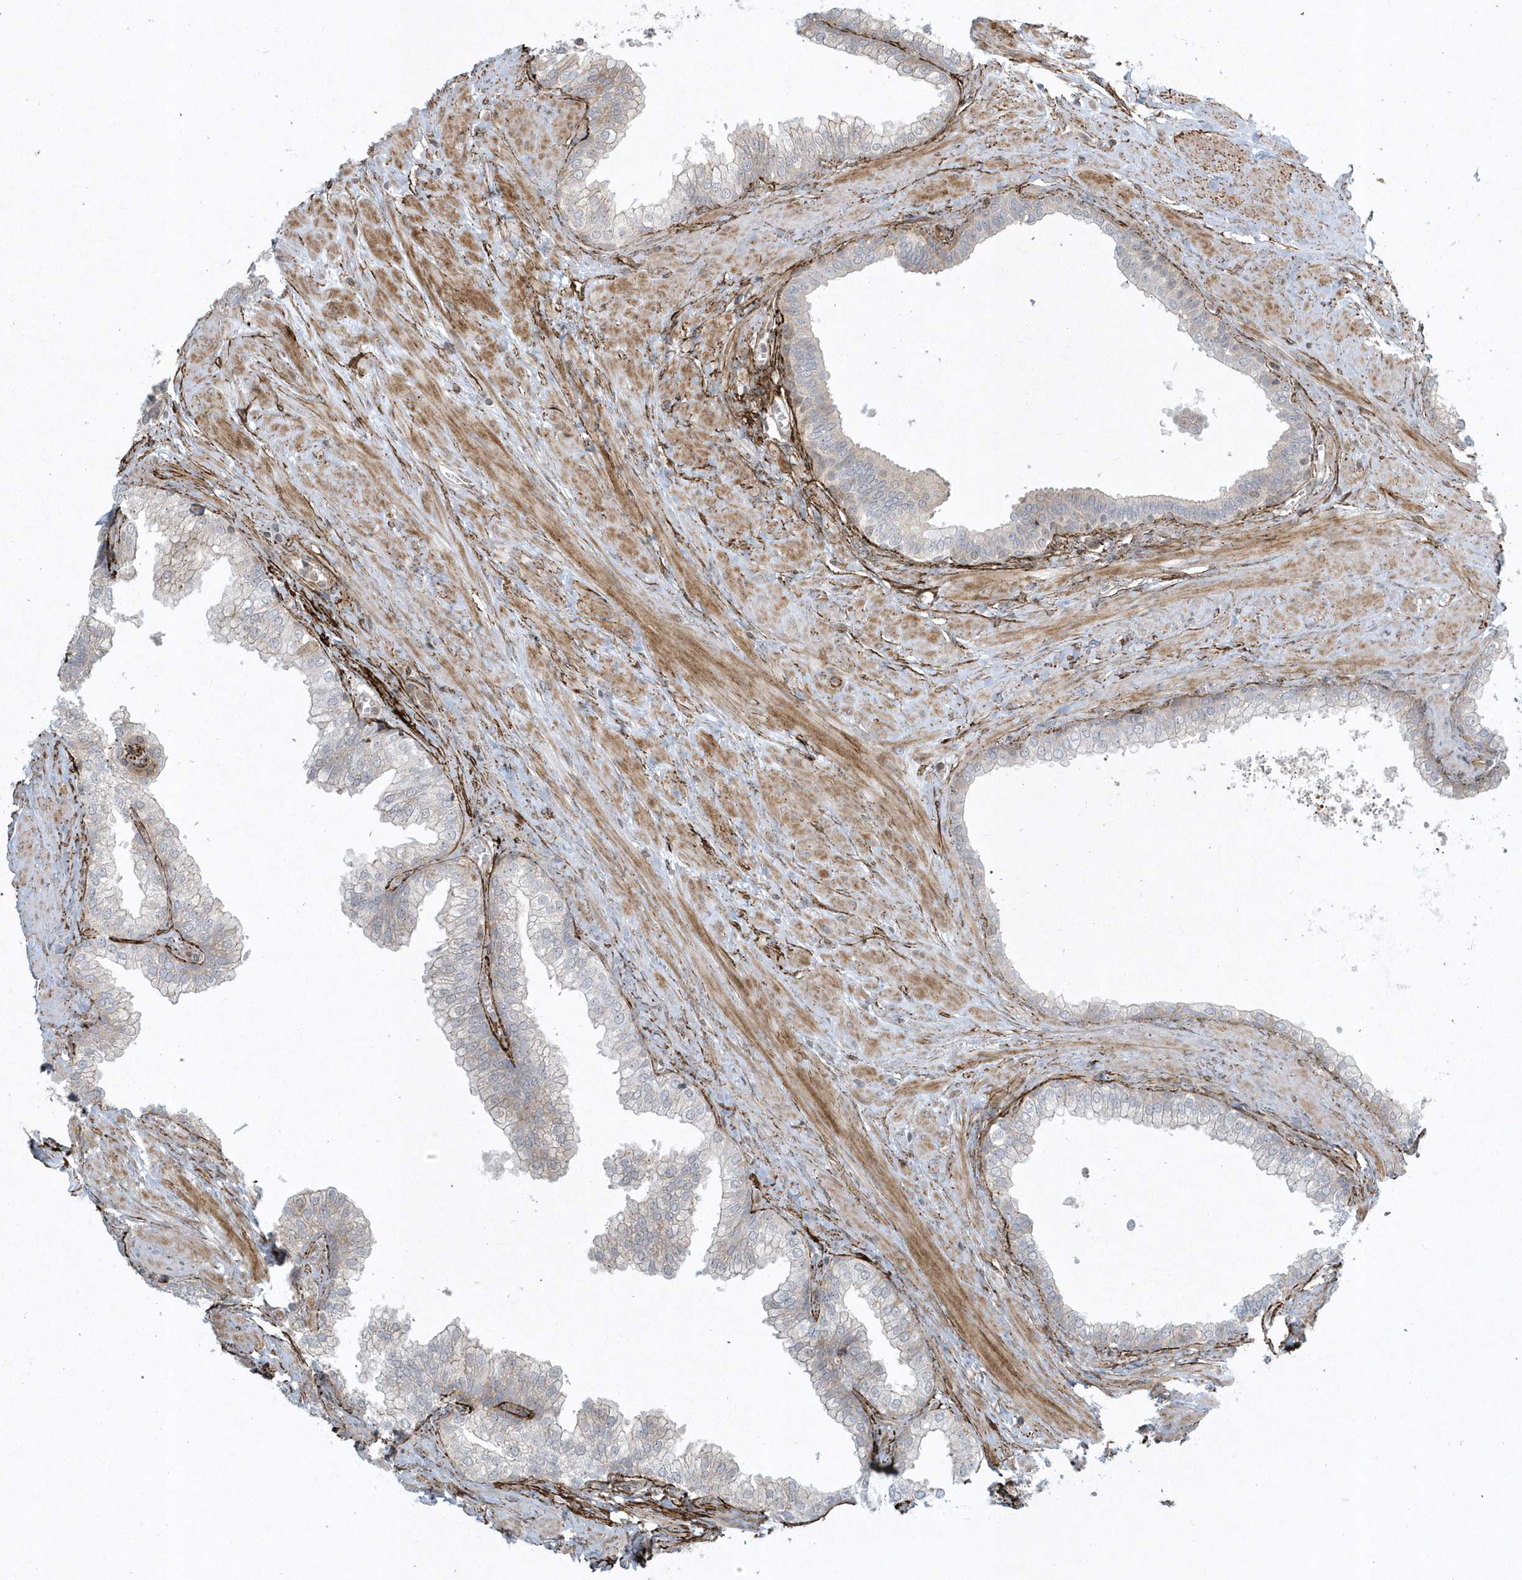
{"staining": {"intensity": "weak", "quantity": "<25%", "location": "cytoplasmic/membranous"}, "tissue": "prostate", "cell_type": "Glandular cells", "image_type": "normal", "snomed": [{"axis": "morphology", "description": "Normal tissue, NOS"}, {"axis": "morphology", "description": "Urothelial carcinoma, Low grade"}, {"axis": "topography", "description": "Urinary bladder"}, {"axis": "topography", "description": "Prostate"}], "caption": "An immunohistochemistry (IHC) histopathology image of benign prostate is shown. There is no staining in glandular cells of prostate.", "gene": "MASP2", "patient": {"sex": "male", "age": 60}}